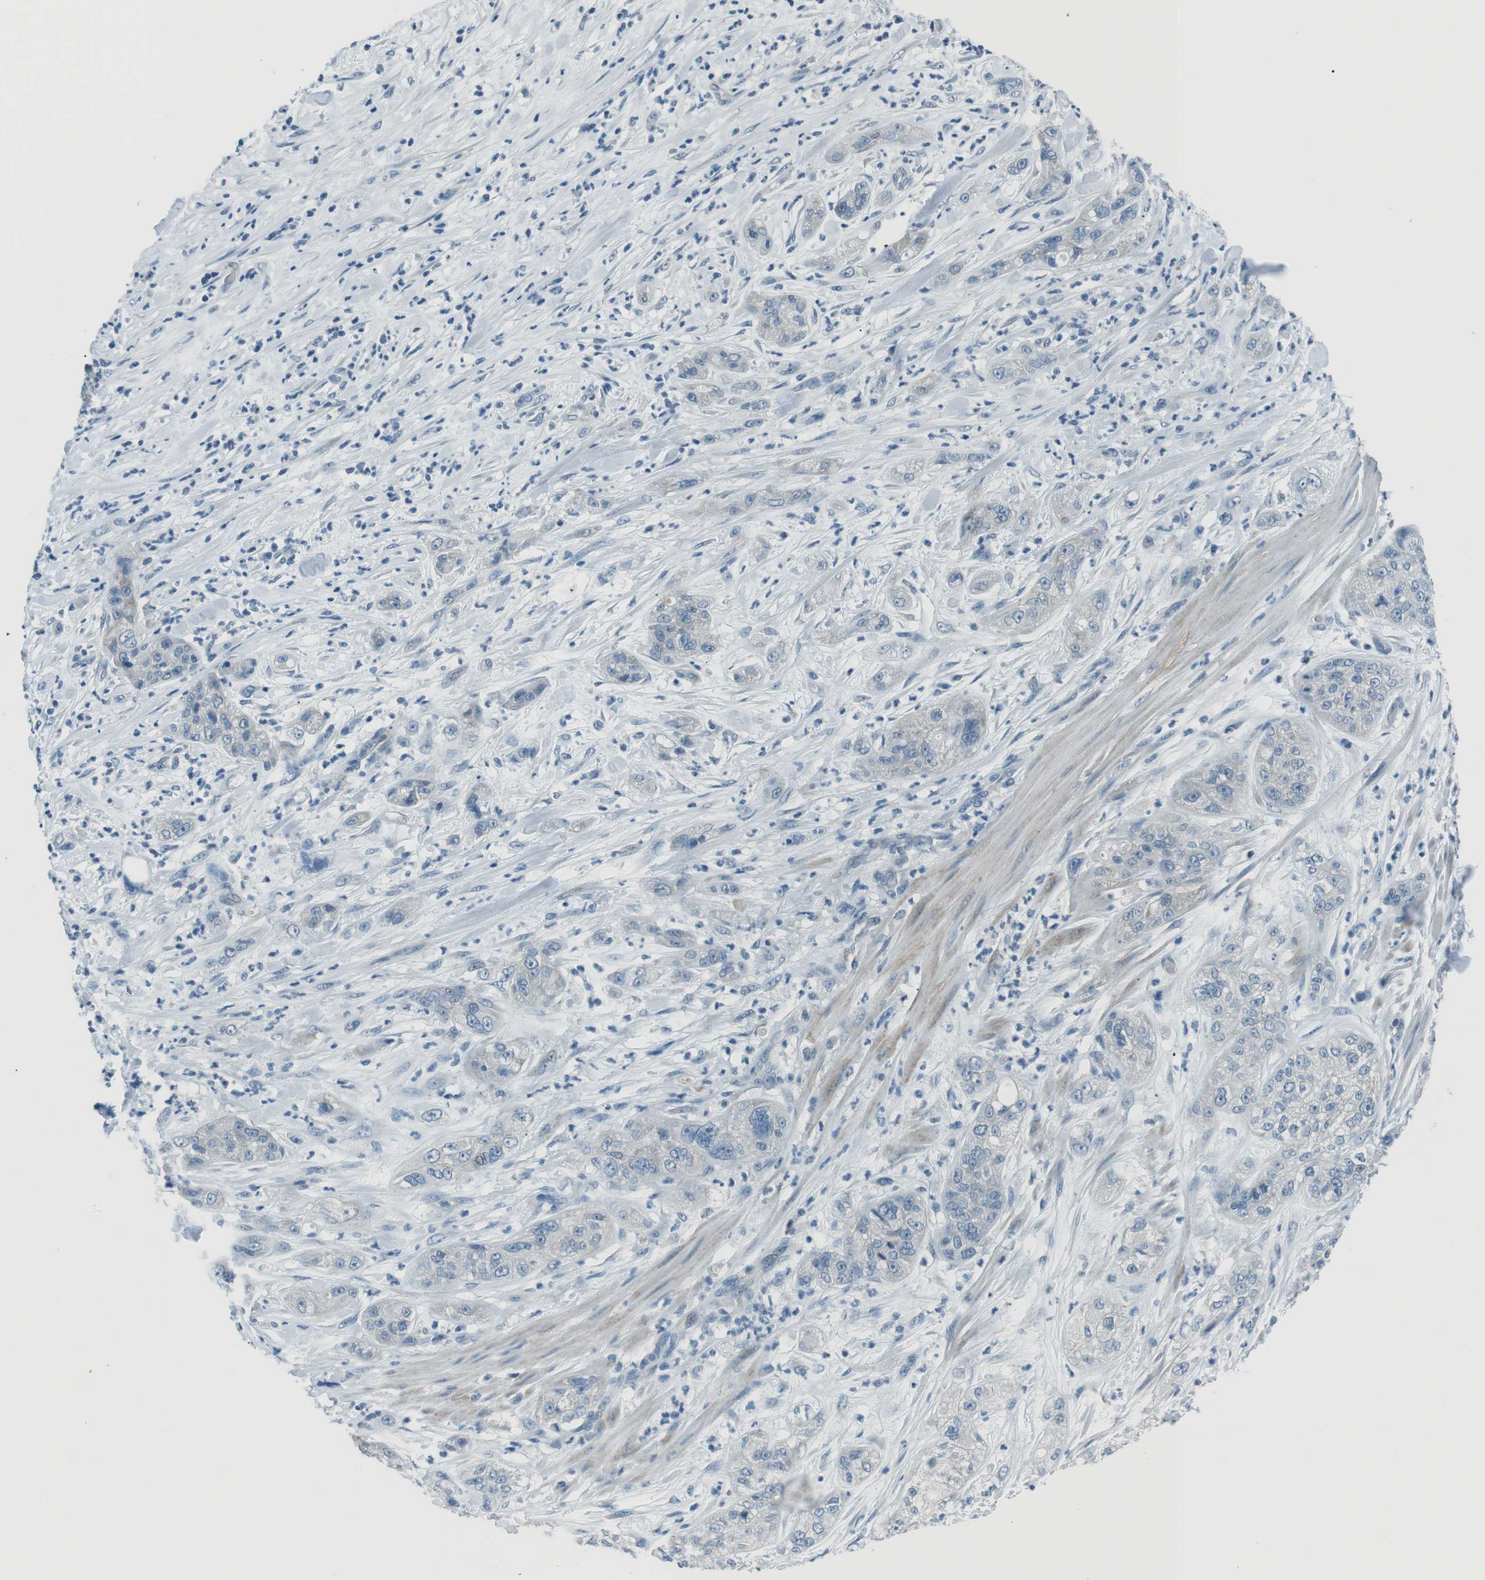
{"staining": {"intensity": "negative", "quantity": "none", "location": "none"}, "tissue": "pancreatic cancer", "cell_type": "Tumor cells", "image_type": "cancer", "snomed": [{"axis": "morphology", "description": "Adenocarcinoma, NOS"}, {"axis": "topography", "description": "Pancreas"}], "caption": "Tumor cells are negative for brown protein staining in pancreatic cancer.", "gene": "ST6GAL1", "patient": {"sex": "female", "age": 78}}